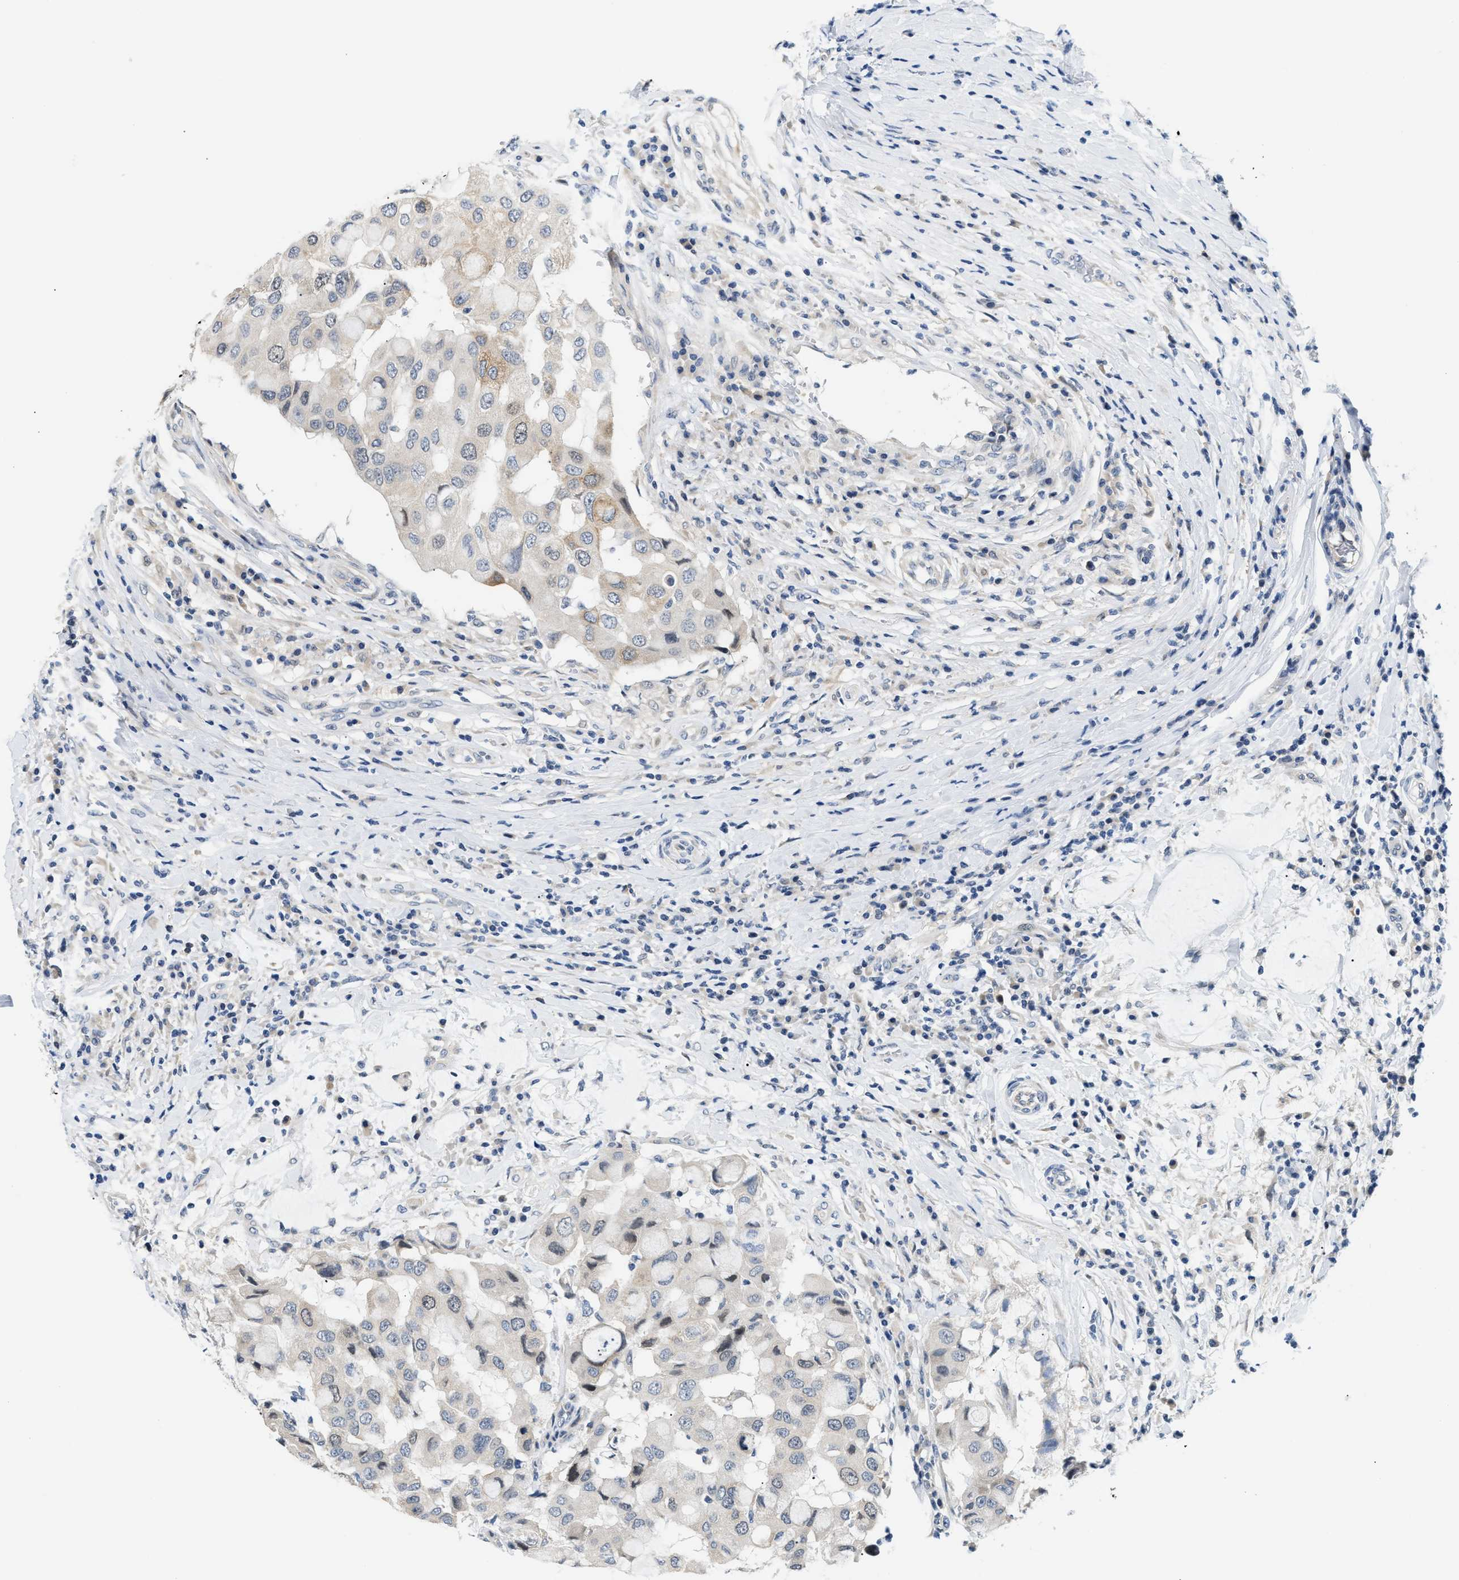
{"staining": {"intensity": "negative", "quantity": "none", "location": "none"}, "tissue": "breast cancer", "cell_type": "Tumor cells", "image_type": "cancer", "snomed": [{"axis": "morphology", "description": "Duct carcinoma"}, {"axis": "topography", "description": "Breast"}], "caption": "Immunohistochemistry (IHC) of human intraductal carcinoma (breast) exhibits no positivity in tumor cells.", "gene": "CLGN", "patient": {"sex": "female", "age": 27}}